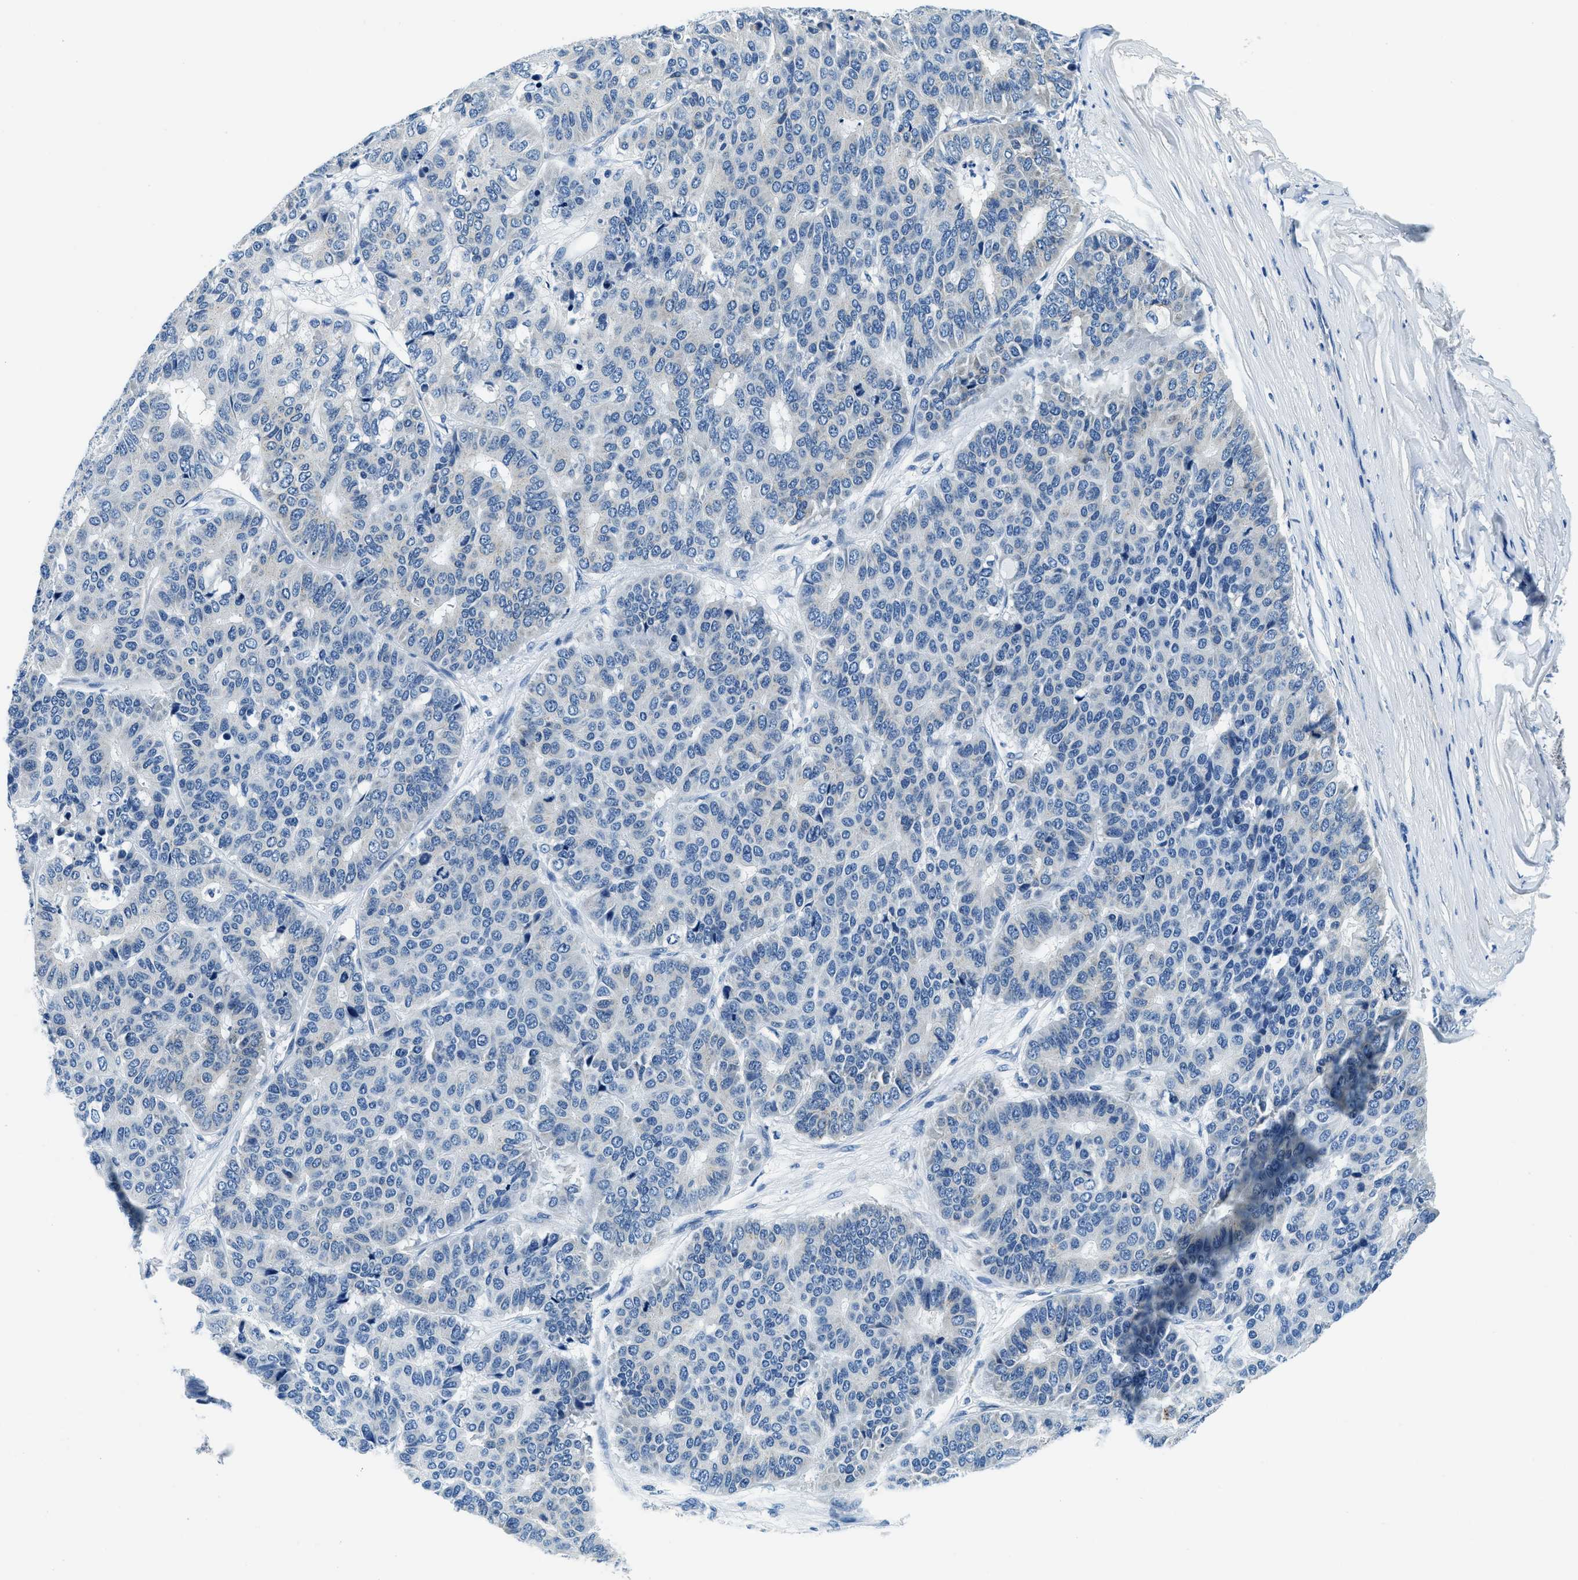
{"staining": {"intensity": "negative", "quantity": "none", "location": "none"}, "tissue": "pancreatic cancer", "cell_type": "Tumor cells", "image_type": "cancer", "snomed": [{"axis": "morphology", "description": "Adenocarcinoma, NOS"}, {"axis": "topography", "description": "Pancreas"}], "caption": "Immunohistochemistry image of human pancreatic adenocarcinoma stained for a protein (brown), which displays no staining in tumor cells.", "gene": "UBAC2", "patient": {"sex": "male", "age": 50}}